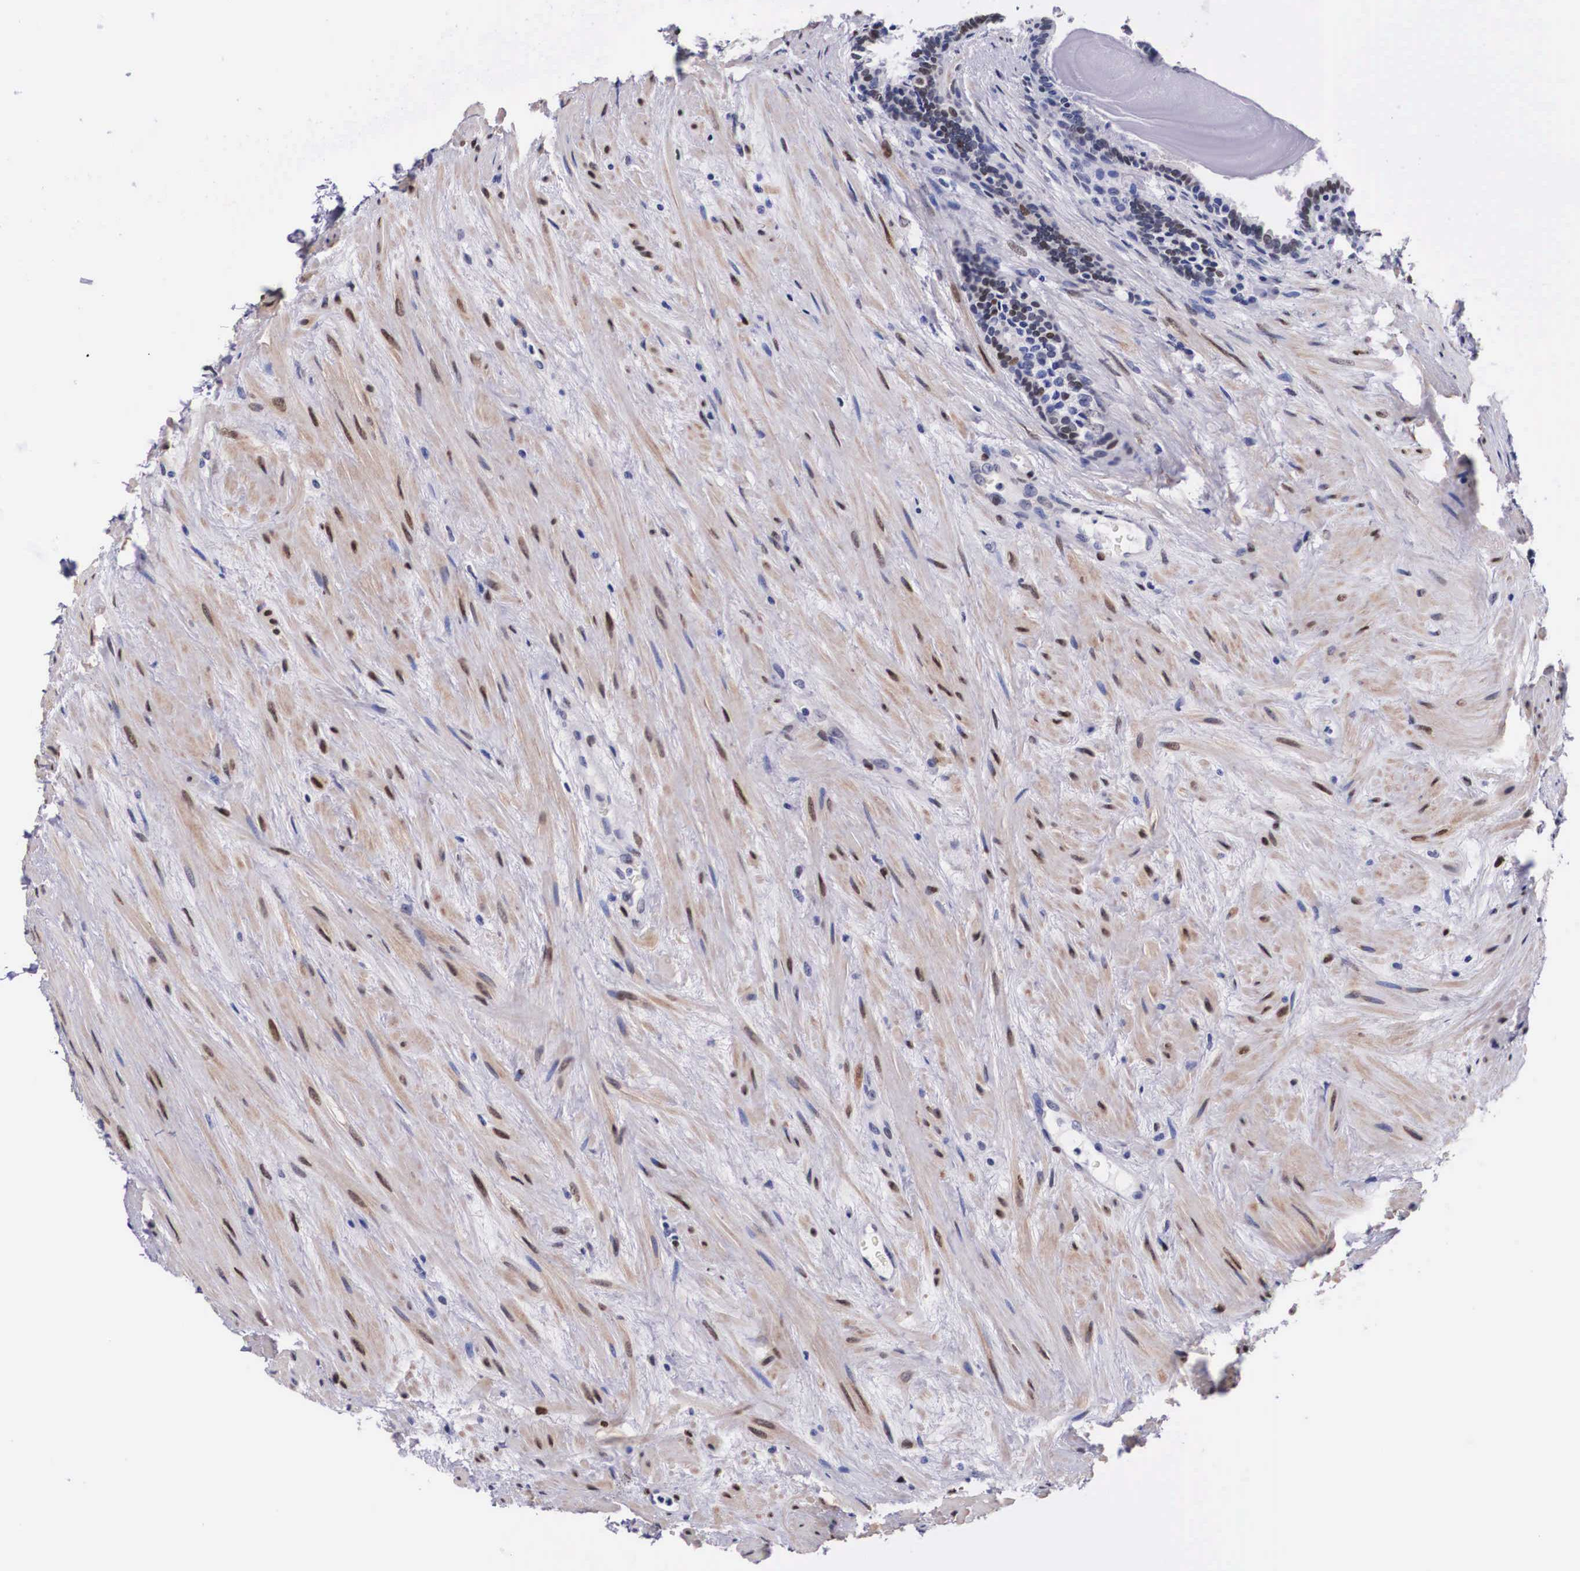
{"staining": {"intensity": "moderate", "quantity": "25%-75%", "location": "nuclear"}, "tissue": "prostate", "cell_type": "Glandular cells", "image_type": "normal", "snomed": [{"axis": "morphology", "description": "Normal tissue, NOS"}, {"axis": "topography", "description": "Prostate"}], "caption": "Glandular cells reveal medium levels of moderate nuclear staining in approximately 25%-75% of cells in normal prostate. The staining was performed using DAB (3,3'-diaminobenzidine), with brown indicating positive protein expression. Nuclei are stained blue with hematoxylin.", "gene": "KHDRBS3", "patient": {"sex": "male", "age": 65}}